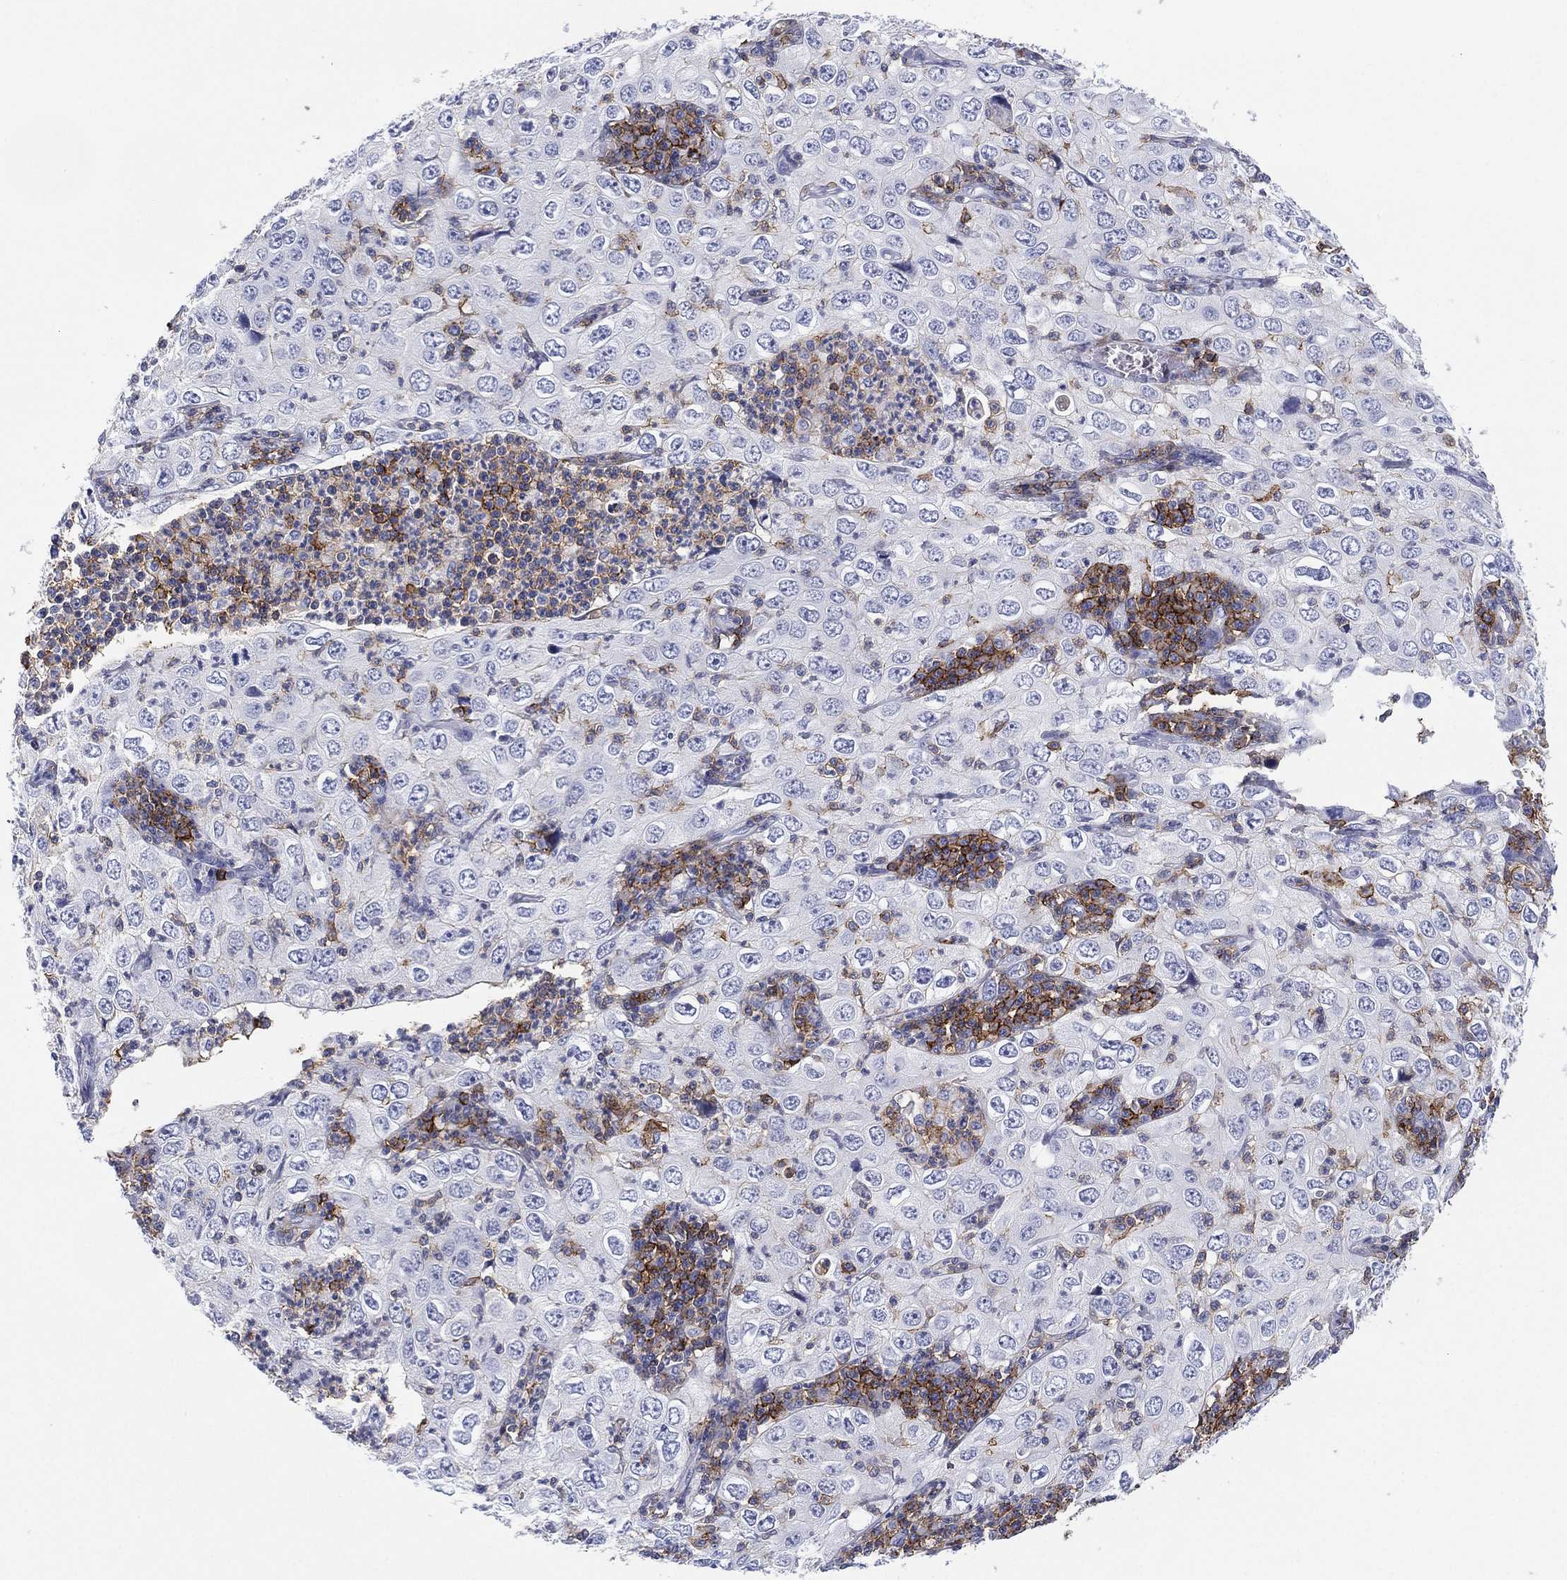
{"staining": {"intensity": "negative", "quantity": "none", "location": "none"}, "tissue": "cervical cancer", "cell_type": "Tumor cells", "image_type": "cancer", "snomed": [{"axis": "morphology", "description": "Squamous cell carcinoma, NOS"}, {"axis": "topography", "description": "Cervix"}], "caption": "DAB immunohistochemical staining of cervical squamous cell carcinoma displays no significant expression in tumor cells.", "gene": "SELPLG", "patient": {"sex": "female", "age": 24}}